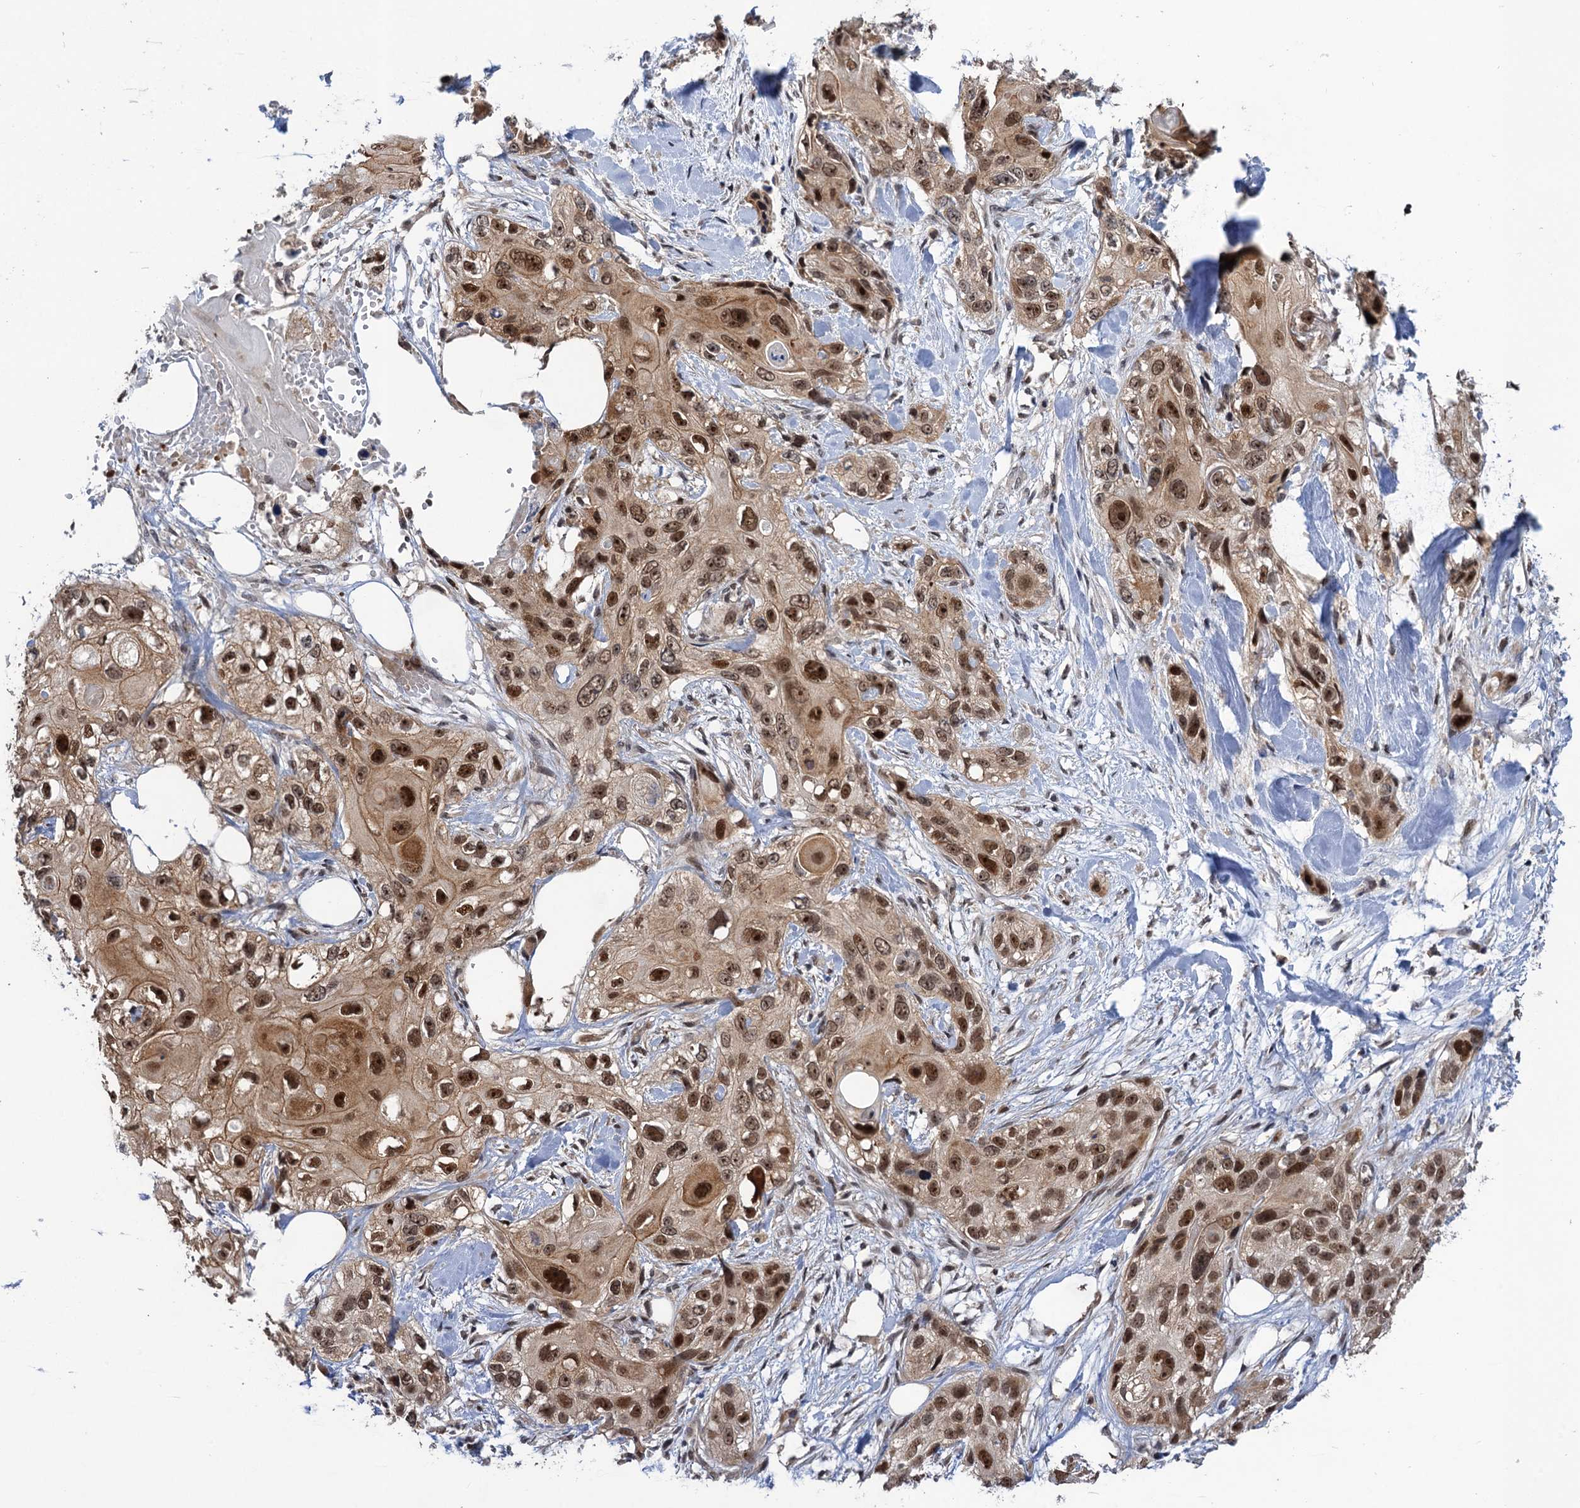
{"staining": {"intensity": "moderate", "quantity": ">75%", "location": "cytoplasmic/membranous,nuclear"}, "tissue": "skin cancer", "cell_type": "Tumor cells", "image_type": "cancer", "snomed": [{"axis": "morphology", "description": "Normal tissue, NOS"}, {"axis": "morphology", "description": "Squamous cell carcinoma, NOS"}, {"axis": "topography", "description": "Skin"}], "caption": "Protein analysis of skin squamous cell carcinoma tissue exhibits moderate cytoplasmic/membranous and nuclear expression in approximately >75% of tumor cells.", "gene": "ZAR1L", "patient": {"sex": "male", "age": 72}}